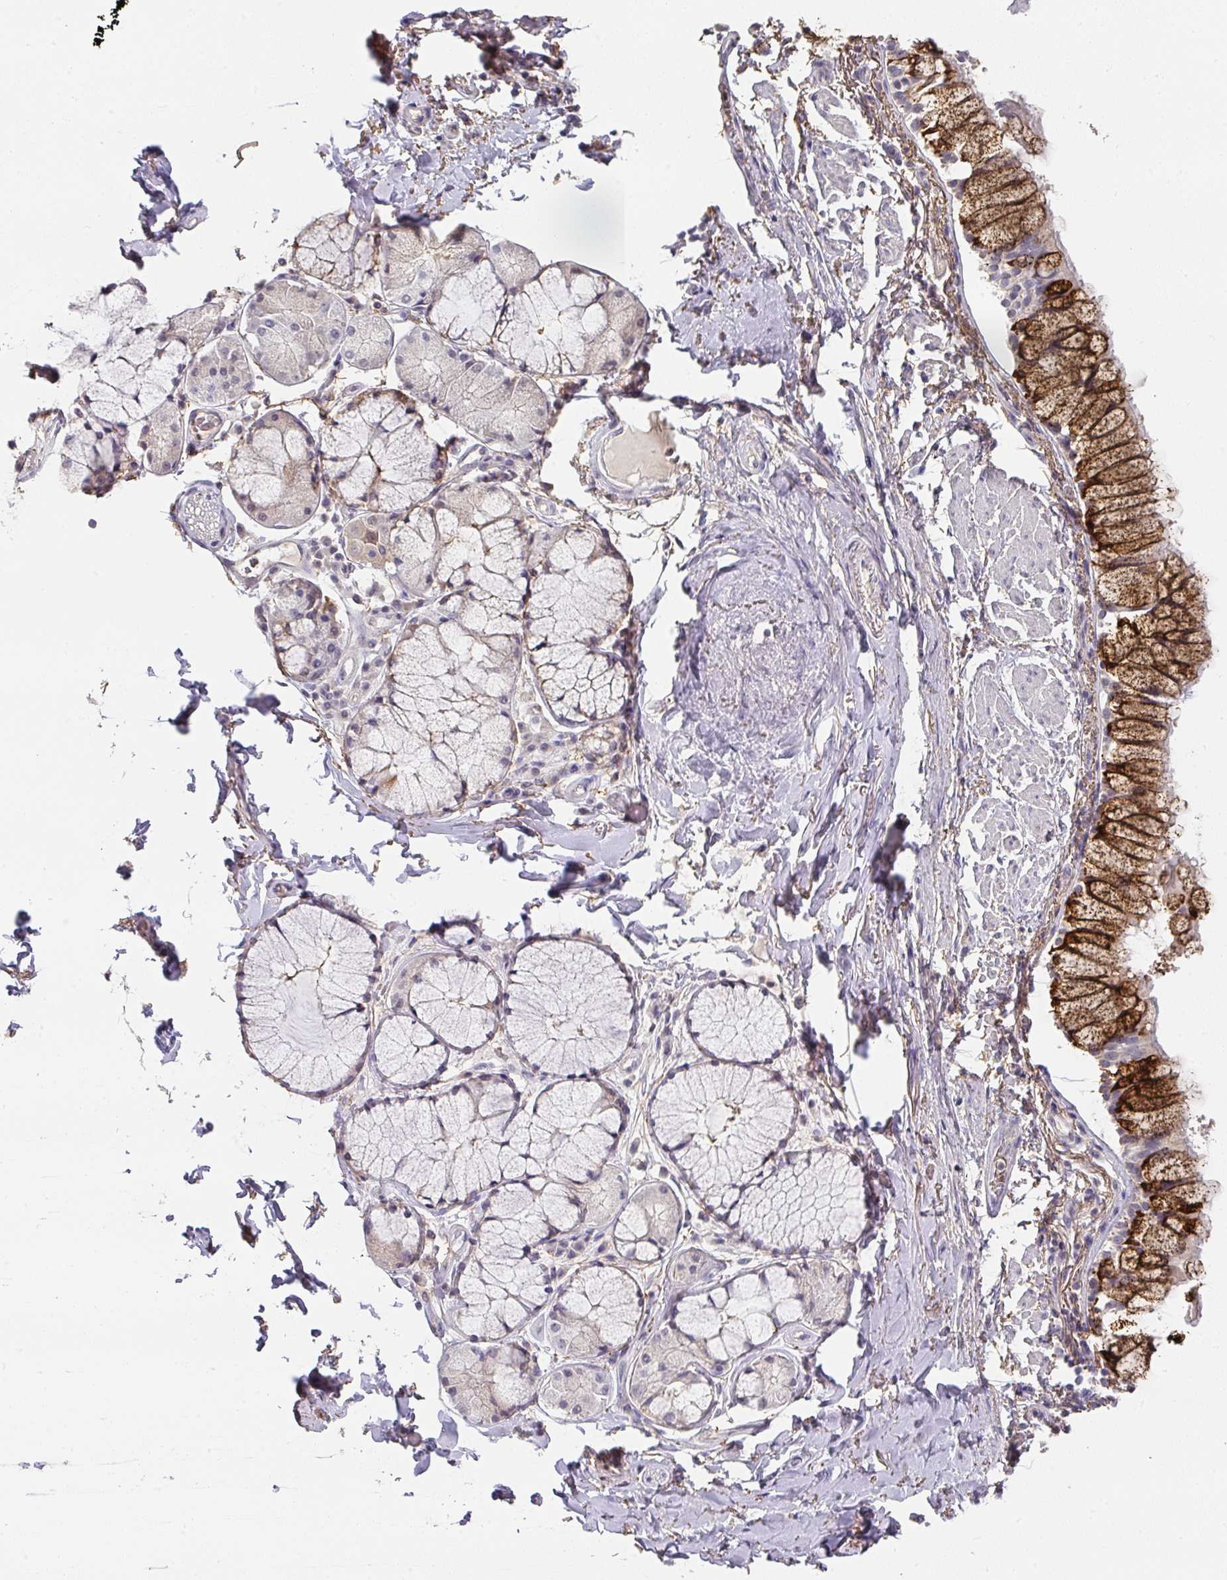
{"staining": {"intensity": "strong", "quantity": "25%-75%", "location": "cytoplasmic/membranous"}, "tissue": "bronchus", "cell_type": "Respiratory epithelial cells", "image_type": "normal", "snomed": [{"axis": "morphology", "description": "Normal tissue, NOS"}, {"axis": "topography", "description": "Bronchus"}], "caption": "An immunohistochemistry photomicrograph of benign tissue is shown. Protein staining in brown labels strong cytoplasmic/membranous positivity in bronchus within respiratory epithelial cells.", "gene": "FOXN4", "patient": {"sex": "male", "age": 70}}